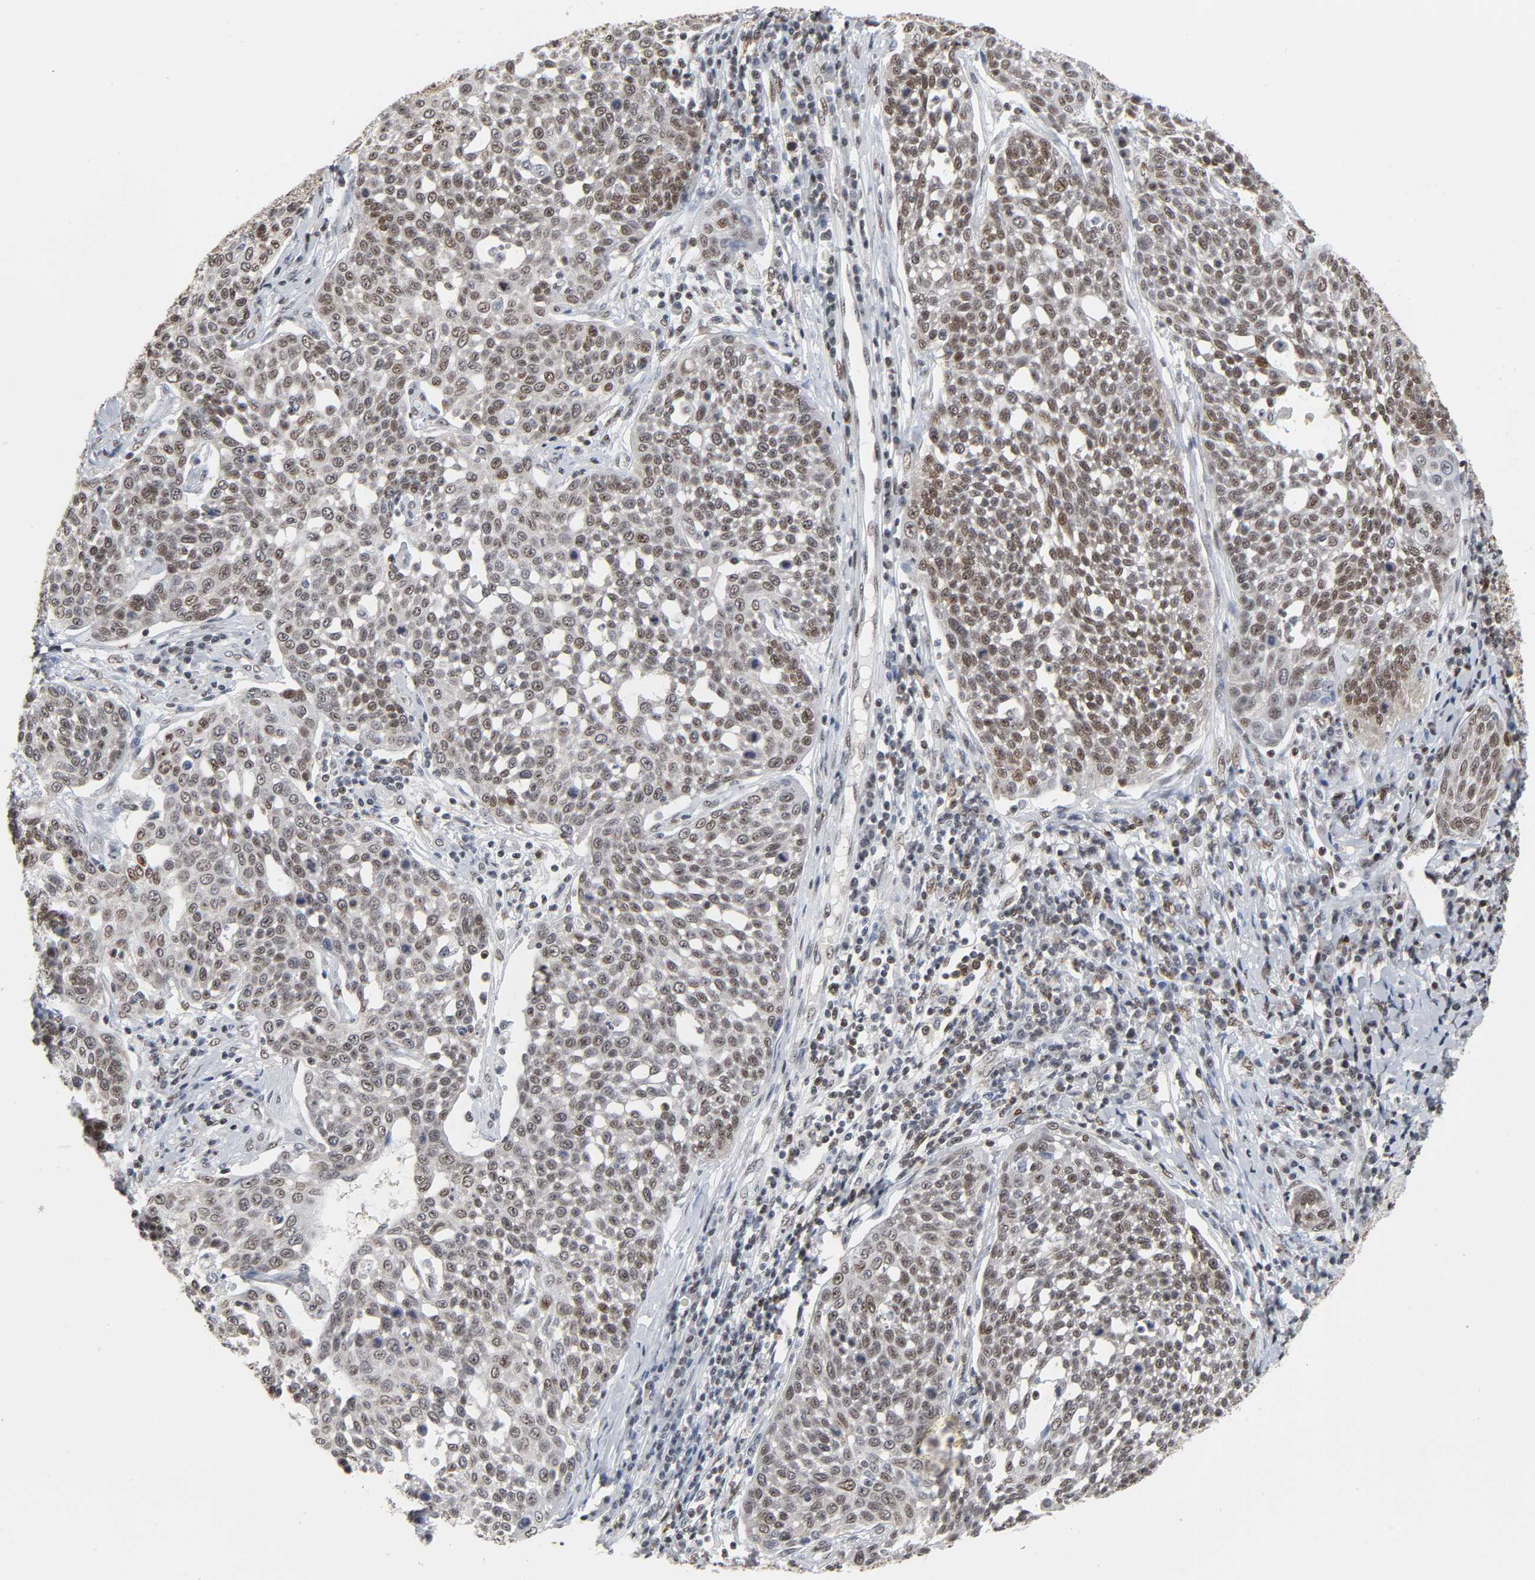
{"staining": {"intensity": "moderate", "quantity": ">75%", "location": "nuclear"}, "tissue": "cervical cancer", "cell_type": "Tumor cells", "image_type": "cancer", "snomed": [{"axis": "morphology", "description": "Squamous cell carcinoma, NOS"}, {"axis": "topography", "description": "Cervix"}], "caption": "Cervical cancer (squamous cell carcinoma) stained for a protein demonstrates moderate nuclear positivity in tumor cells. The staining is performed using DAB brown chromogen to label protein expression. The nuclei are counter-stained blue using hematoxylin.", "gene": "SUMO1", "patient": {"sex": "female", "age": 34}}